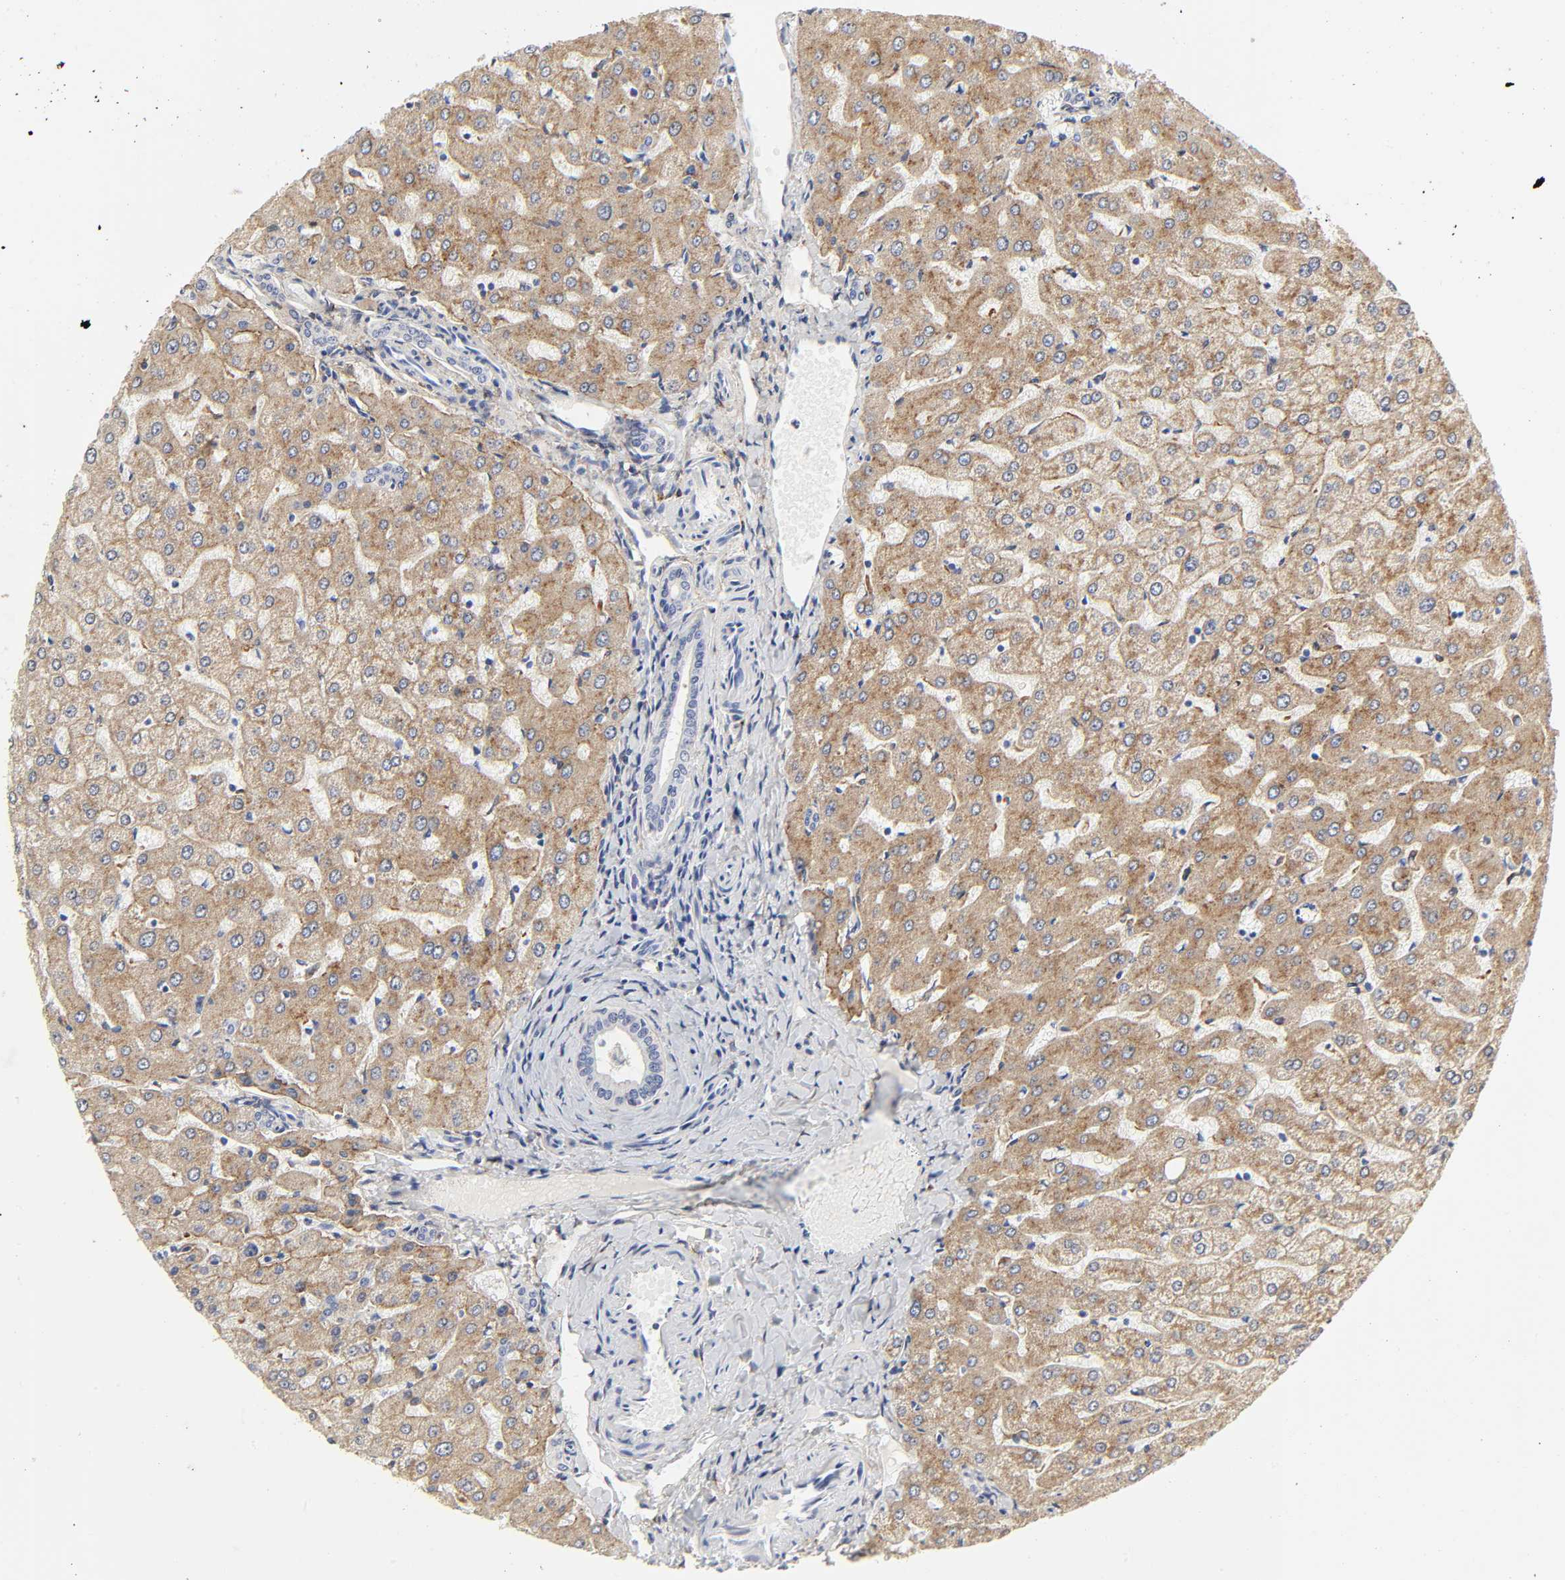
{"staining": {"intensity": "negative", "quantity": "none", "location": "none"}, "tissue": "liver", "cell_type": "Cholangiocytes", "image_type": "normal", "snomed": [{"axis": "morphology", "description": "Normal tissue, NOS"}, {"axis": "morphology", "description": "Fibrosis, NOS"}, {"axis": "topography", "description": "Liver"}], "caption": "Immunohistochemistry (IHC) micrograph of unremarkable liver stained for a protein (brown), which displays no expression in cholangiocytes.", "gene": "LRP1", "patient": {"sex": "female", "age": 29}}